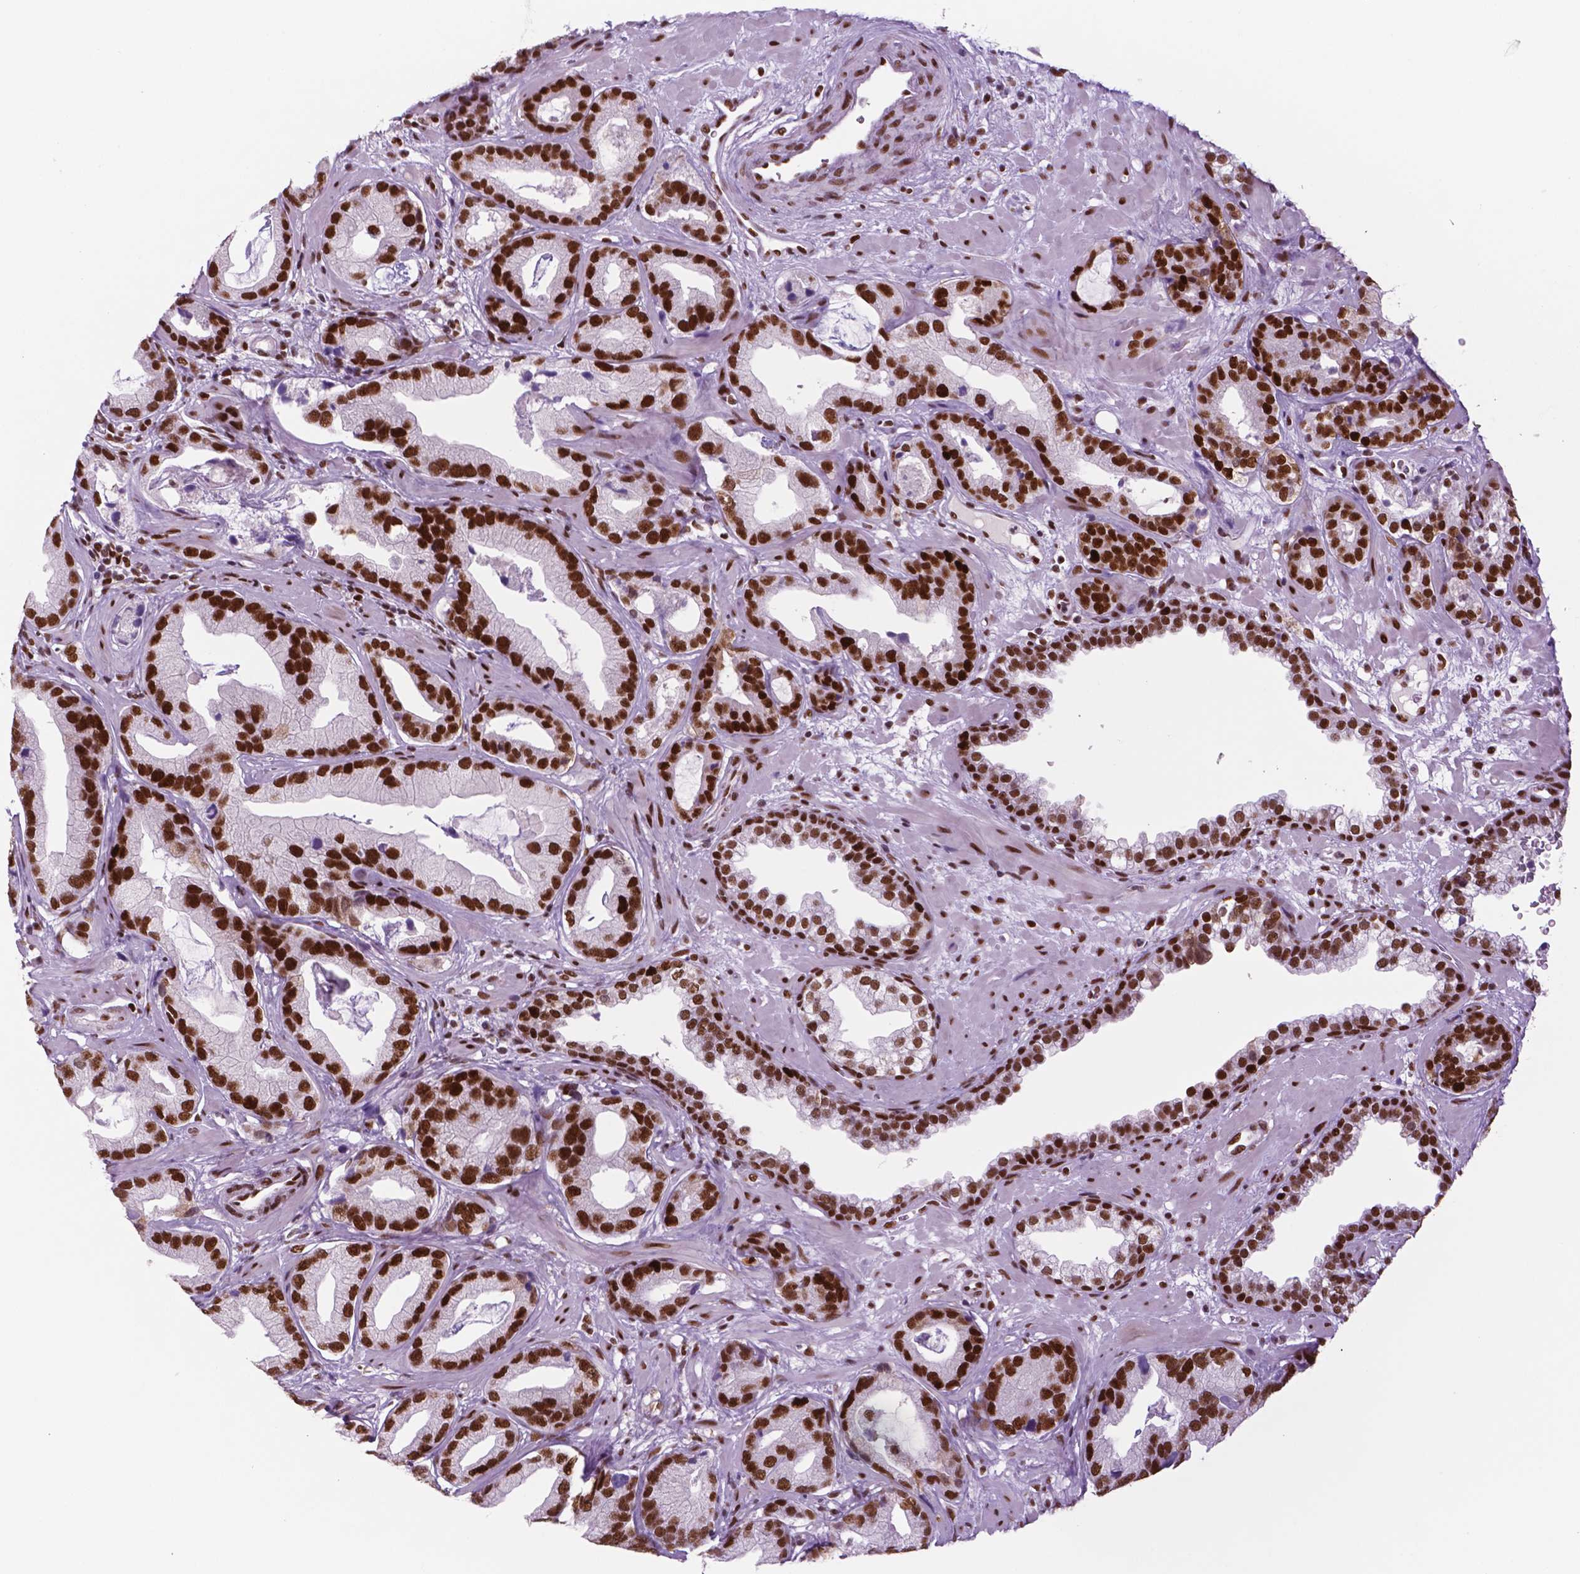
{"staining": {"intensity": "strong", "quantity": ">75%", "location": "nuclear"}, "tissue": "prostate cancer", "cell_type": "Tumor cells", "image_type": "cancer", "snomed": [{"axis": "morphology", "description": "Adenocarcinoma, Low grade"}, {"axis": "topography", "description": "Prostate"}], "caption": "An image showing strong nuclear positivity in approximately >75% of tumor cells in prostate cancer, as visualized by brown immunohistochemical staining.", "gene": "MSH6", "patient": {"sex": "male", "age": 62}}